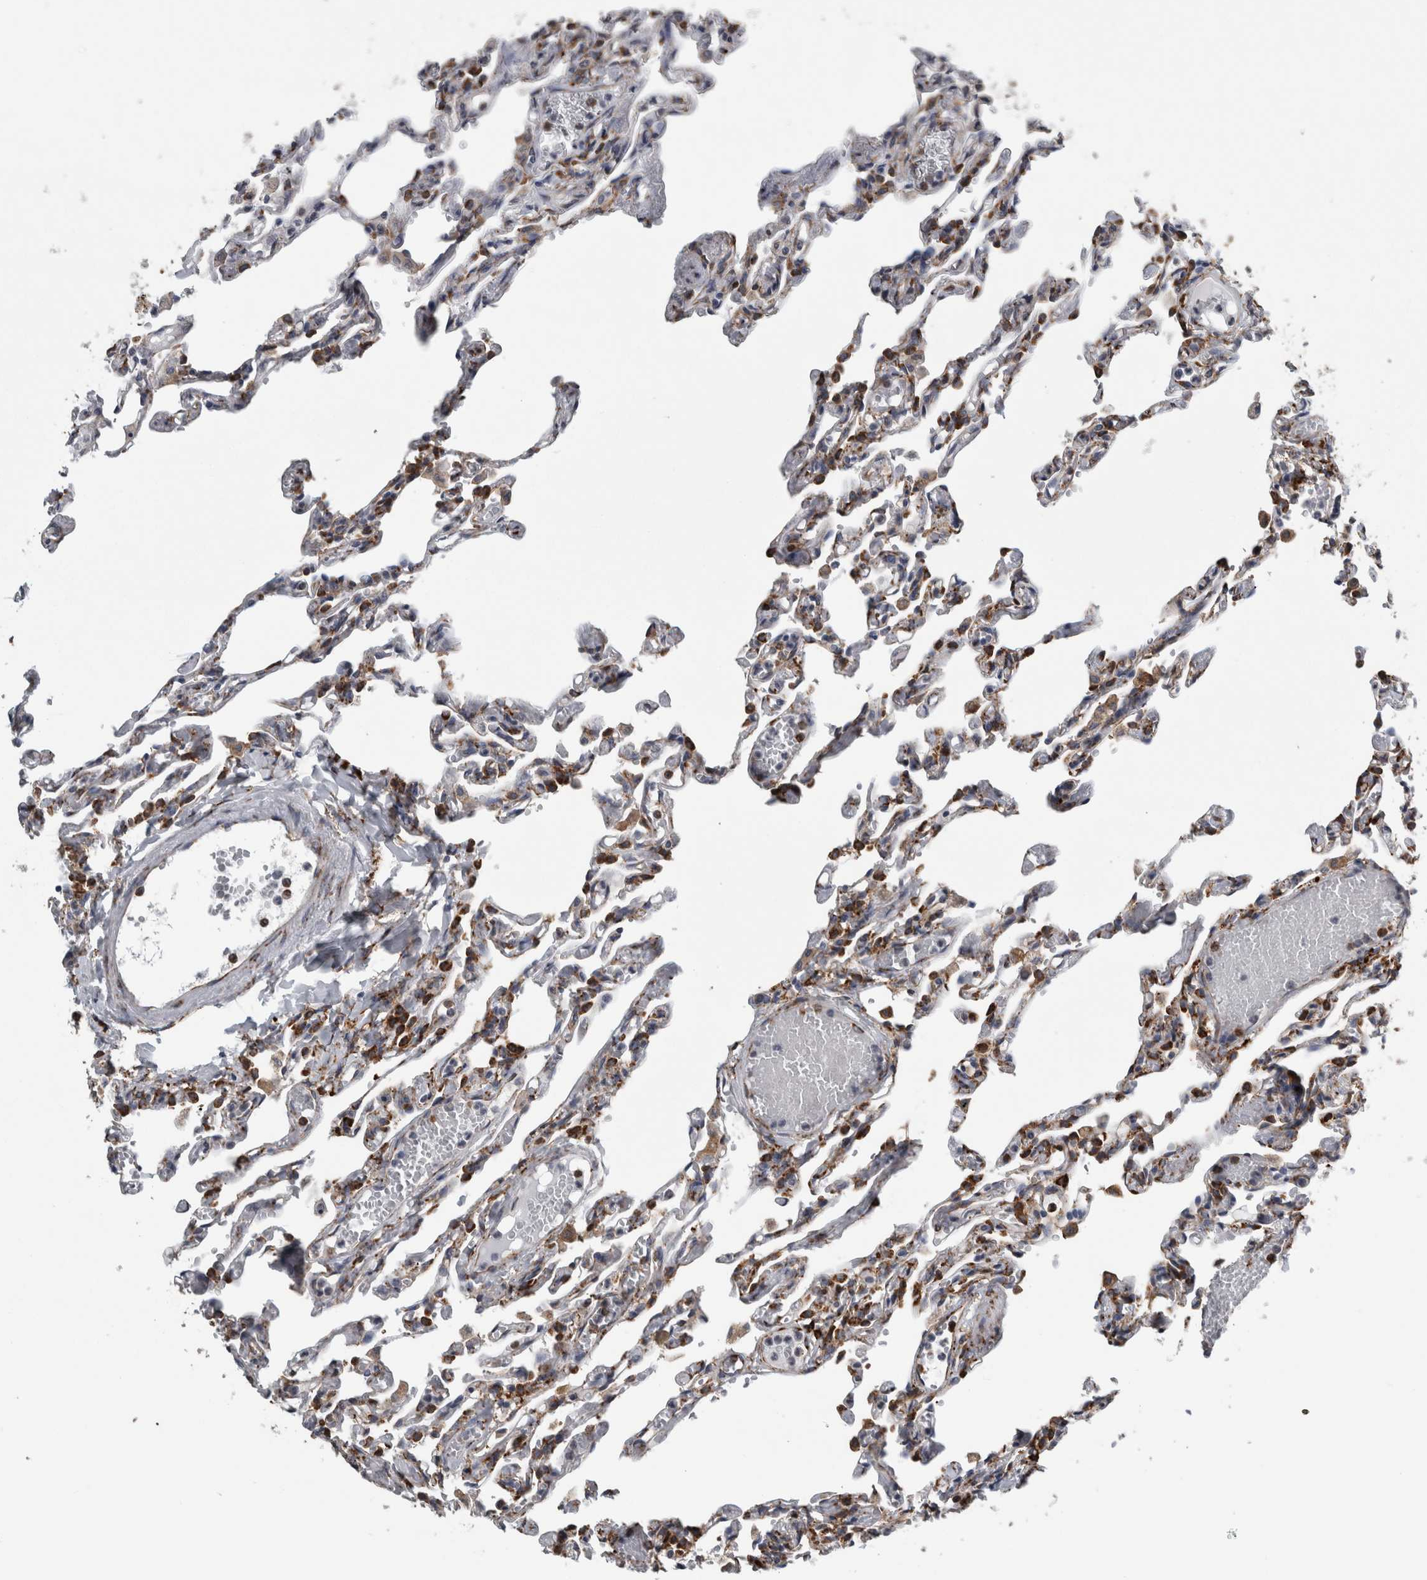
{"staining": {"intensity": "strong", "quantity": "25%-75%", "location": "cytoplasmic/membranous"}, "tissue": "lung", "cell_type": "Alveolar cells", "image_type": "normal", "snomed": [{"axis": "morphology", "description": "Normal tissue, NOS"}, {"axis": "topography", "description": "Lung"}], "caption": "A high amount of strong cytoplasmic/membranous staining is appreciated in approximately 25%-75% of alveolar cells in unremarkable lung. (IHC, brightfield microscopy, high magnification).", "gene": "FHIP2B", "patient": {"sex": "male", "age": 21}}